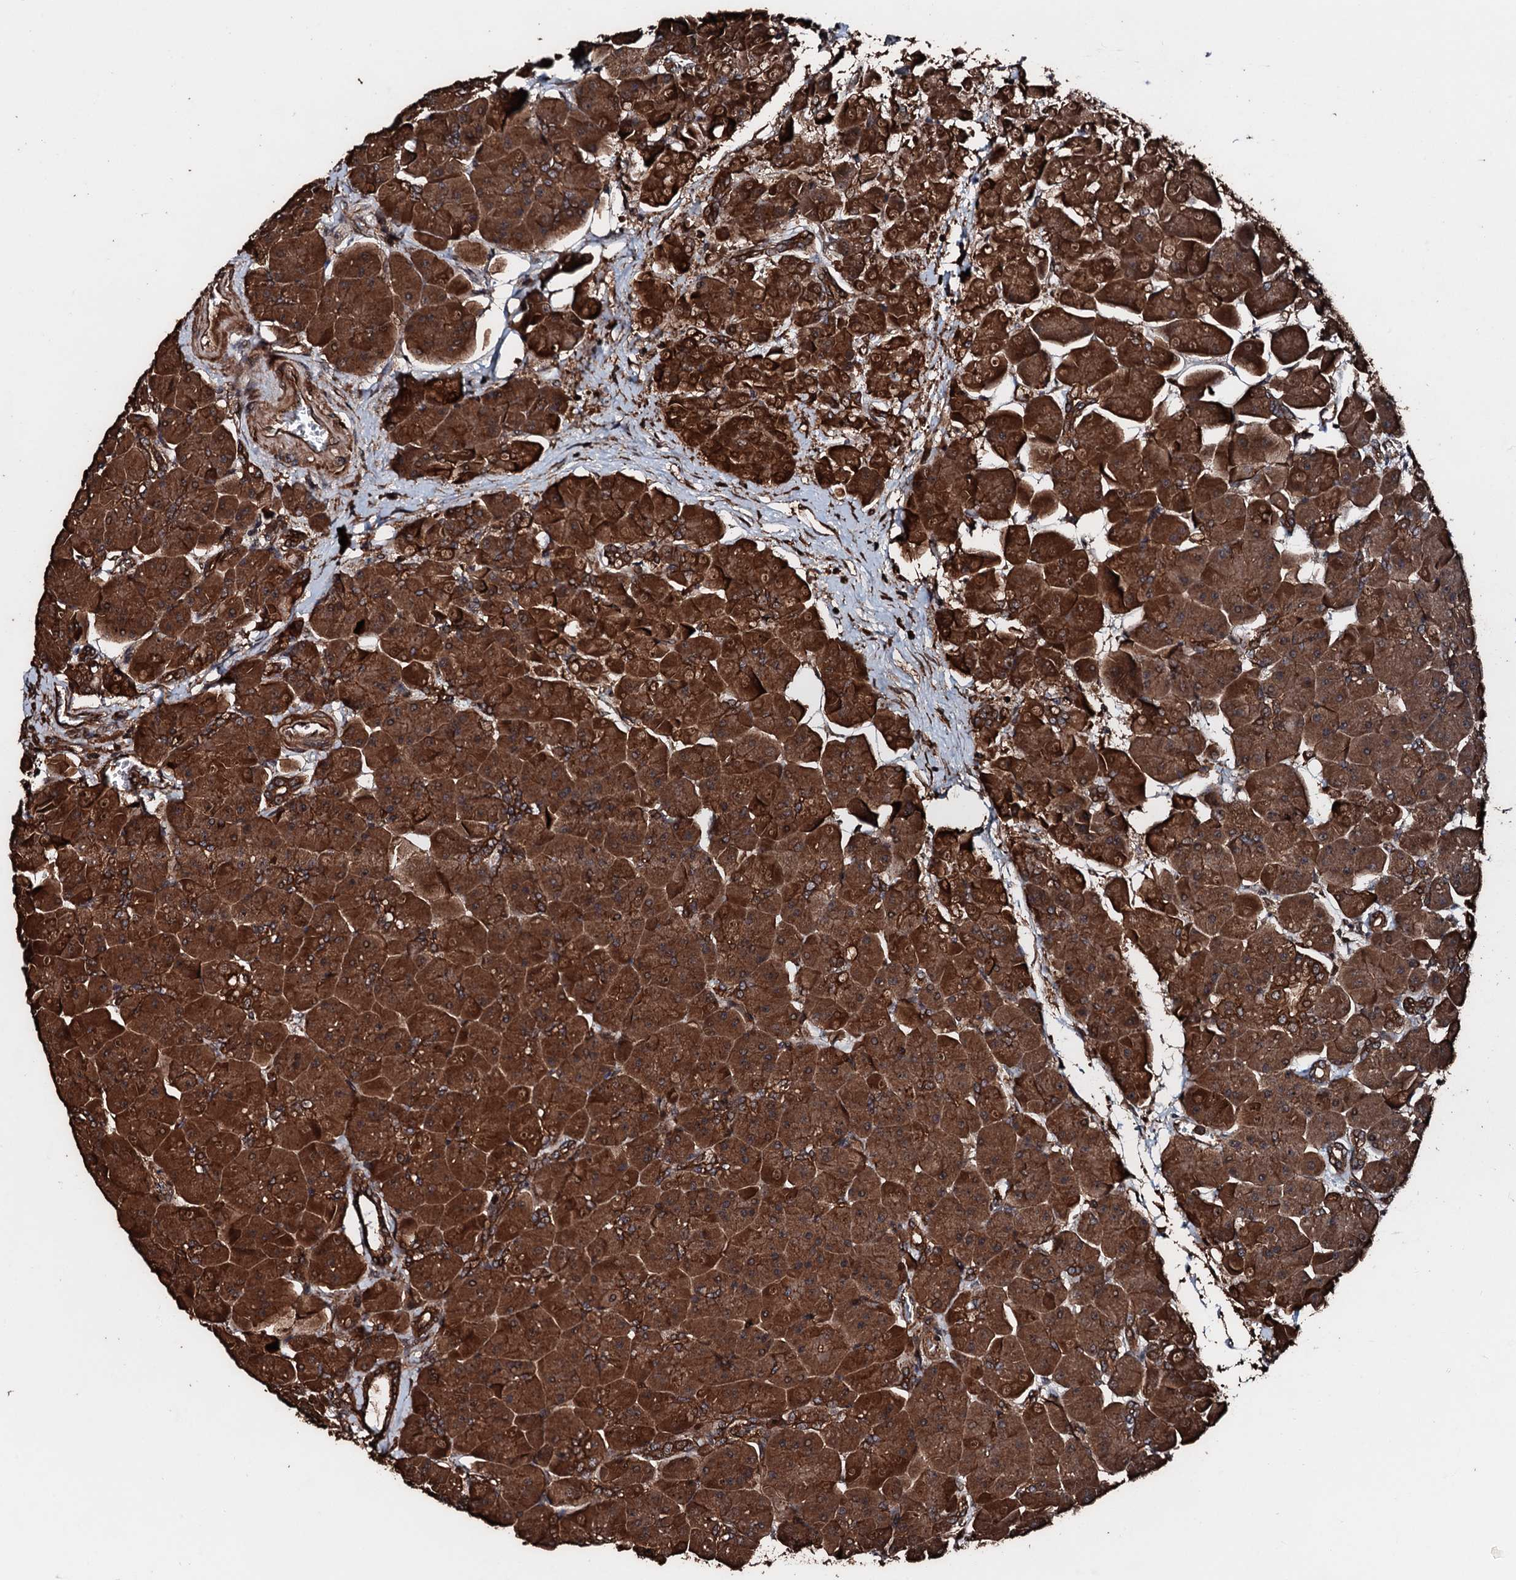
{"staining": {"intensity": "strong", "quantity": ">75%", "location": "cytoplasmic/membranous"}, "tissue": "pancreas", "cell_type": "Exocrine glandular cells", "image_type": "normal", "snomed": [{"axis": "morphology", "description": "Normal tissue, NOS"}, {"axis": "topography", "description": "Pancreas"}], "caption": "A brown stain labels strong cytoplasmic/membranous staining of a protein in exocrine glandular cells of normal human pancreas.", "gene": "KIF18A", "patient": {"sex": "male", "age": 66}}